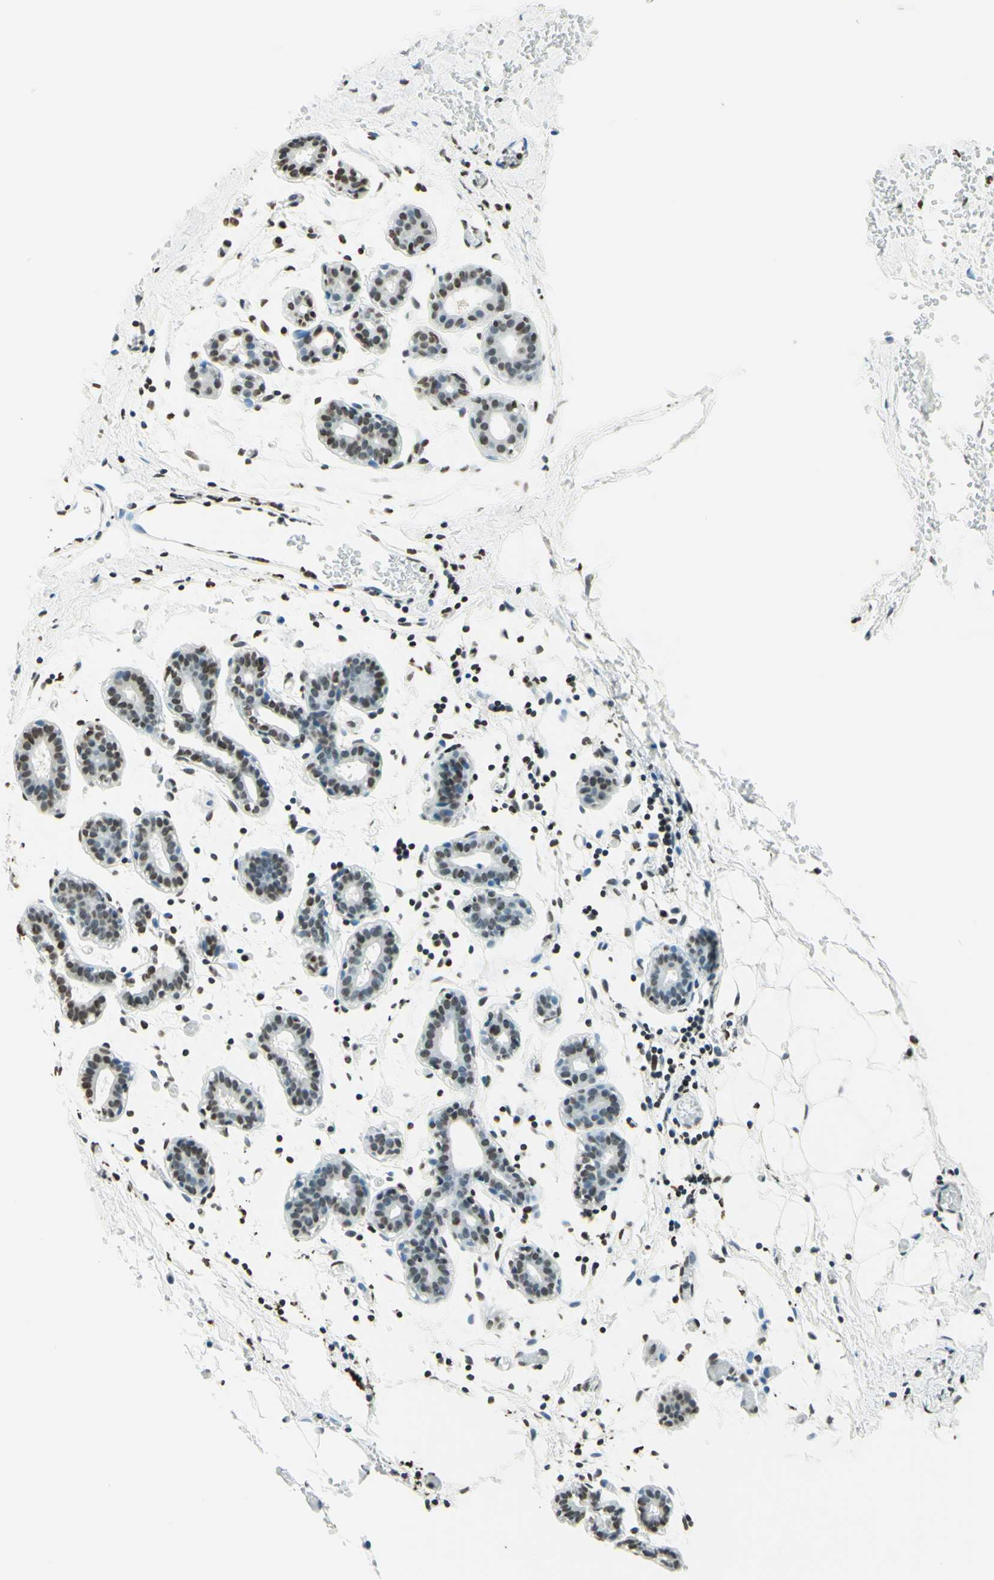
{"staining": {"intensity": "moderate", "quantity": ">75%", "location": "nuclear"}, "tissue": "breast", "cell_type": "Adipocytes", "image_type": "normal", "snomed": [{"axis": "morphology", "description": "Normal tissue, NOS"}, {"axis": "topography", "description": "Breast"}], "caption": "Brown immunohistochemical staining in unremarkable human breast exhibits moderate nuclear staining in approximately >75% of adipocytes. The protein is stained brown, and the nuclei are stained in blue (DAB (3,3'-diaminobenzidine) IHC with brightfield microscopy, high magnification).", "gene": "MSH2", "patient": {"sex": "female", "age": 27}}